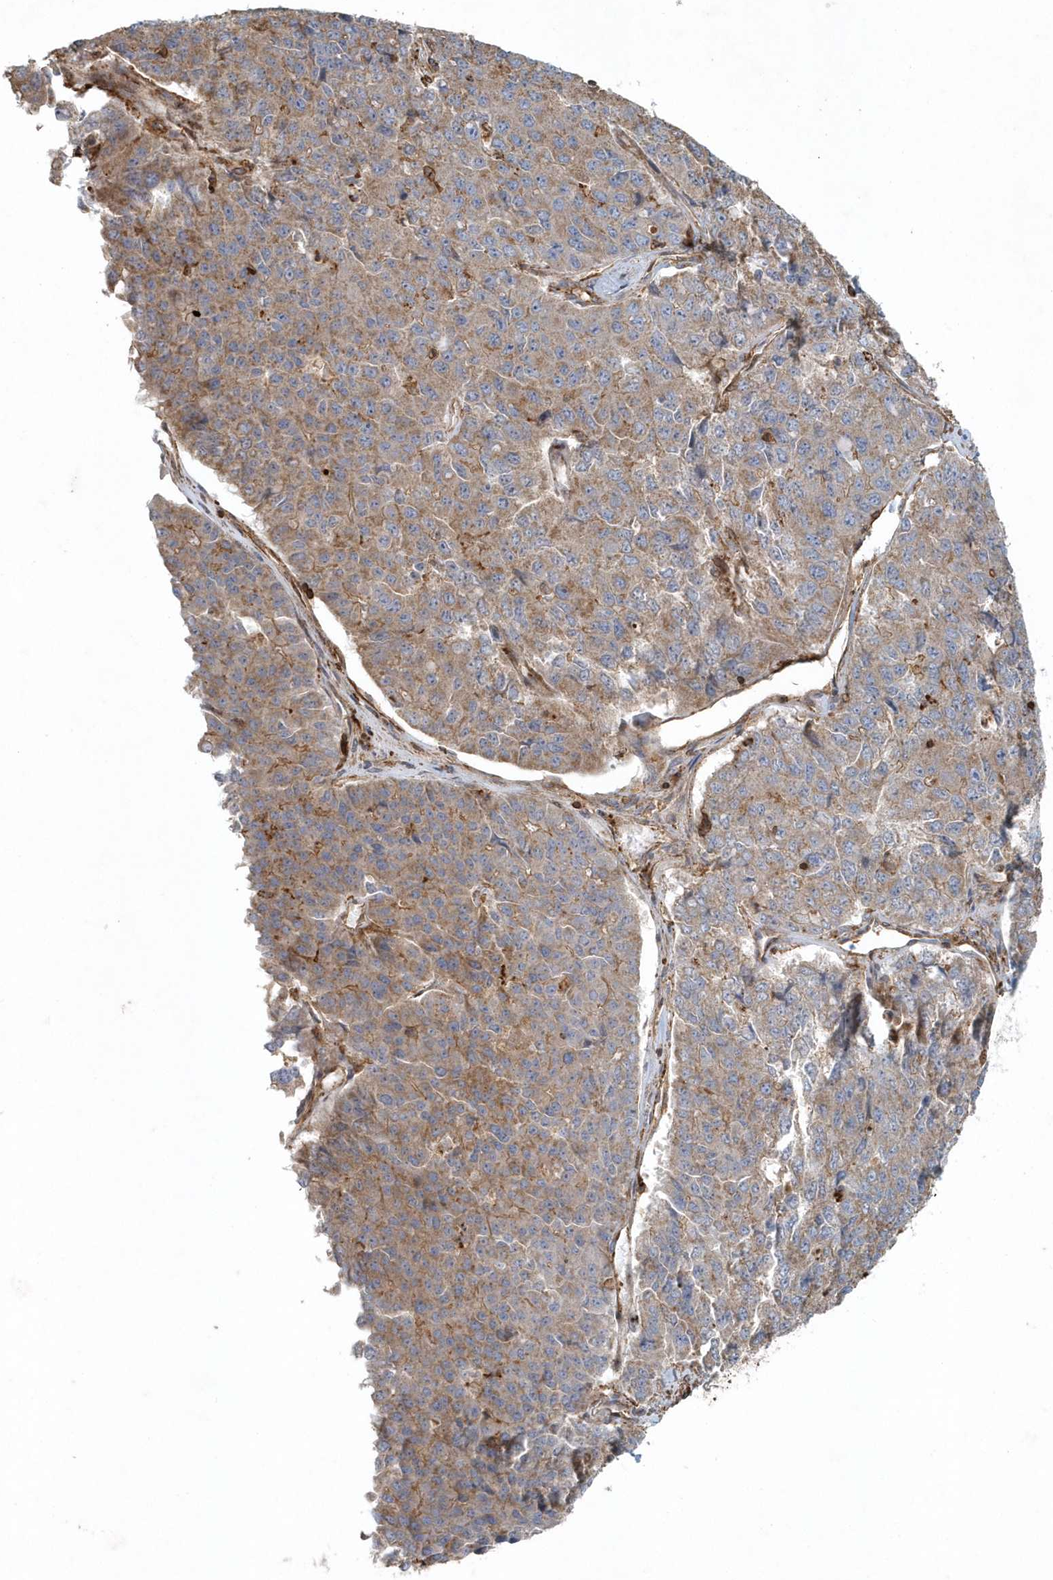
{"staining": {"intensity": "weak", "quantity": "25%-75%", "location": "cytoplasmic/membranous"}, "tissue": "pancreatic cancer", "cell_type": "Tumor cells", "image_type": "cancer", "snomed": [{"axis": "morphology", "description": "Adenocarcinoma, NOS"}, {"axis": "topography", "description": "Pancreas"}], "caption": "High-magnification brightfield microscopy of adenocarcinoma (pancreatic) stained with DAB (brown) and counterstained with hematoxylin (blue). tumor cells exhibit weak cytoplasmic/membranous positivity is appreciated in approximately25%-75% of cells. The protein of interest is stained brown, and the nuclei are stained in blue (DAB (3,3'-diaminobenzidine) IHC with brightfield microscopy, high magnification).", "gene": "MMUT", "patient": {"sex": "male", "age": 50}}